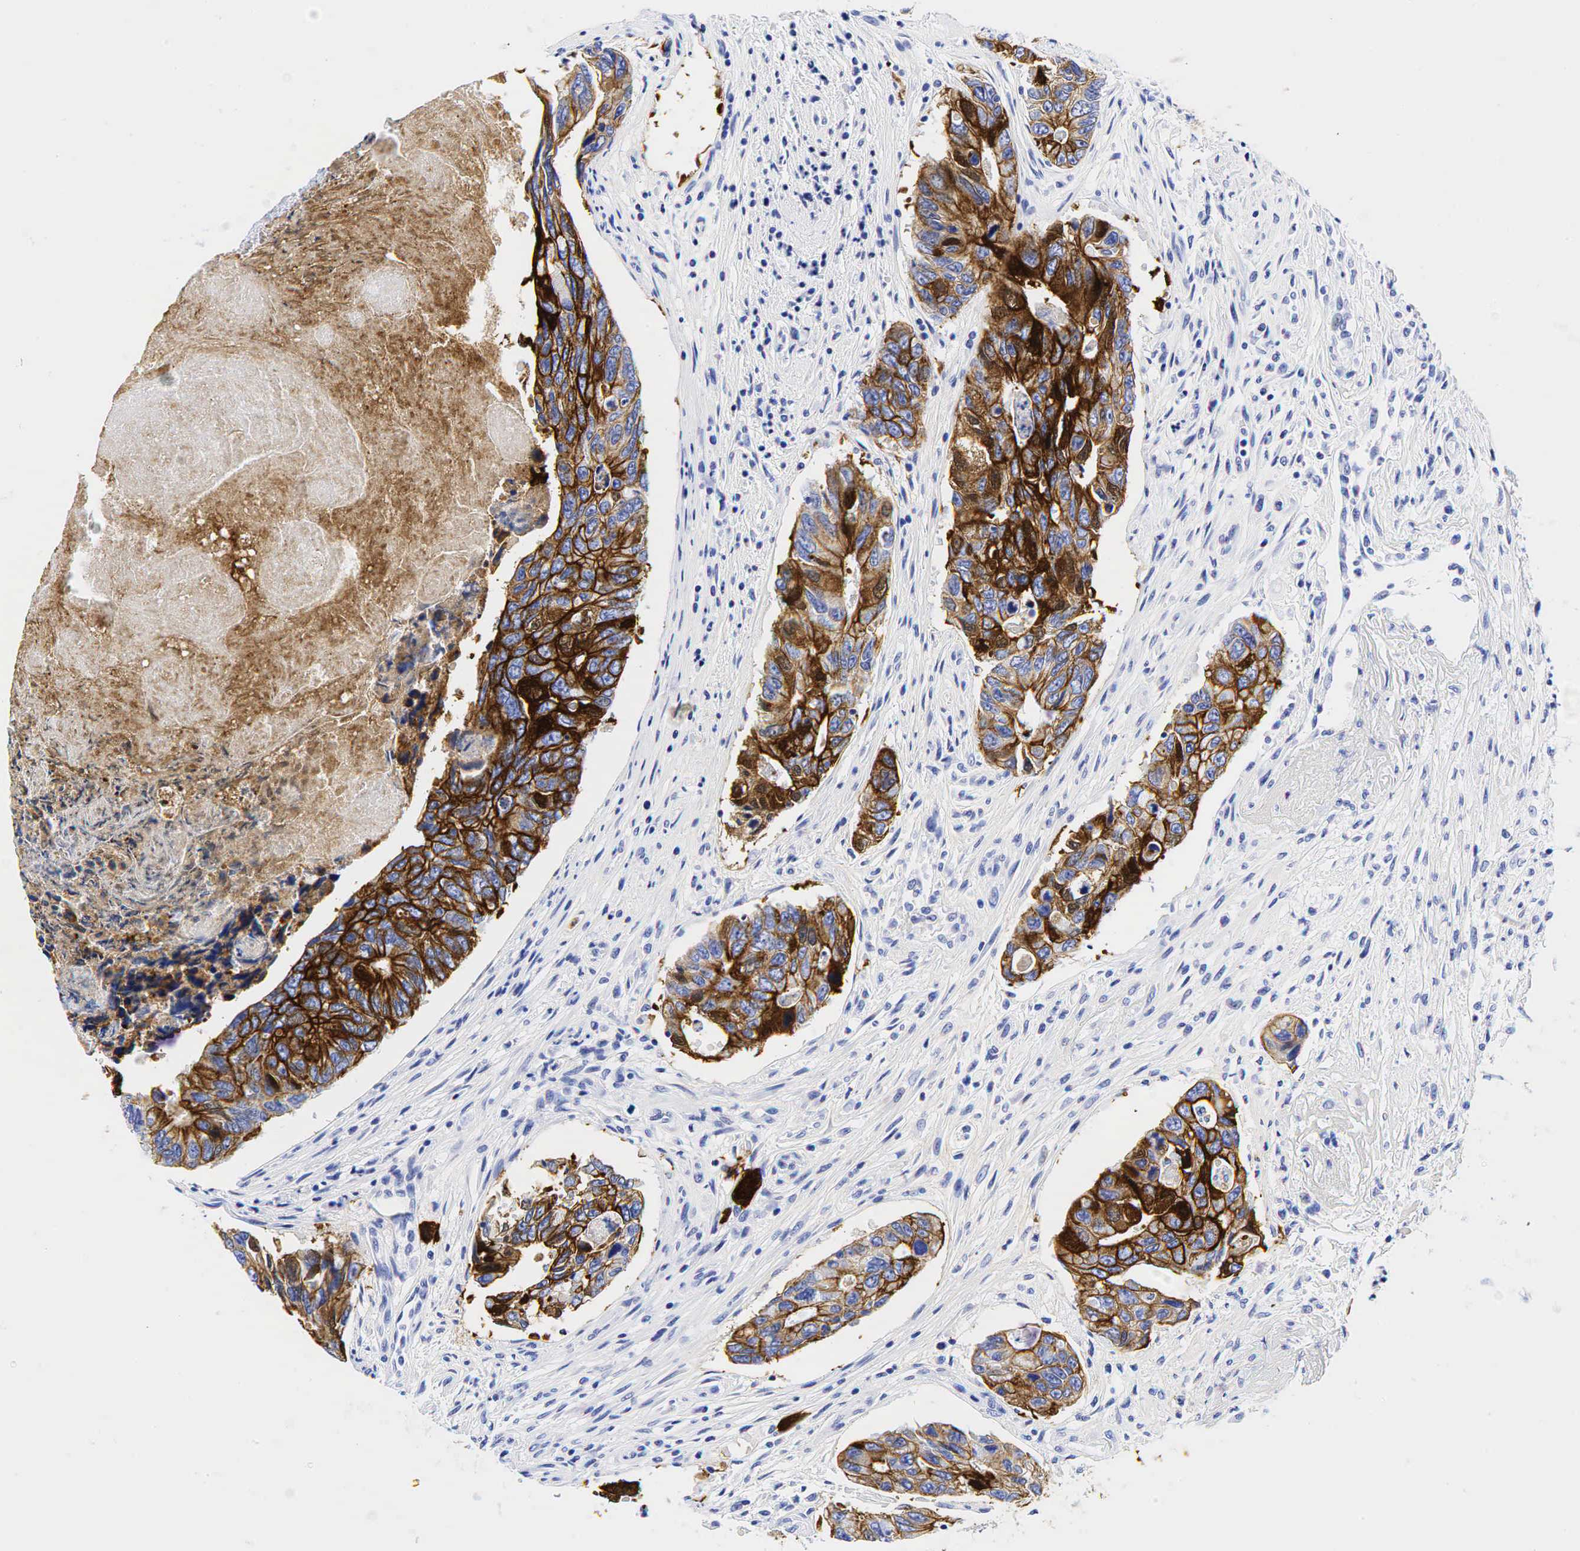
{"staining": {"intensity": "strong", "quantity": "25%-75%", "location": "cytoplasmic/membranous"}, "tissue": "colorectal cancer", "cell_type": "Tumor cells", "image_type": "cancer", "snomed": [{"axis": "morphology", "description": "Adenocarcinoma, NOS"}, {"axis": "topography", "description": "Colon"}], "caption": "Protein expression analysis of human colorectal cancer (adenocarcinoma) reveals strong cytoplasmic/membranous positivity in about 25%-75% of tumor cells. (brown staining indicates protein expression, while blue staining denotes nuclei).", "gene": "KRT19", "patient": {"sex": "female", "age": 86}}